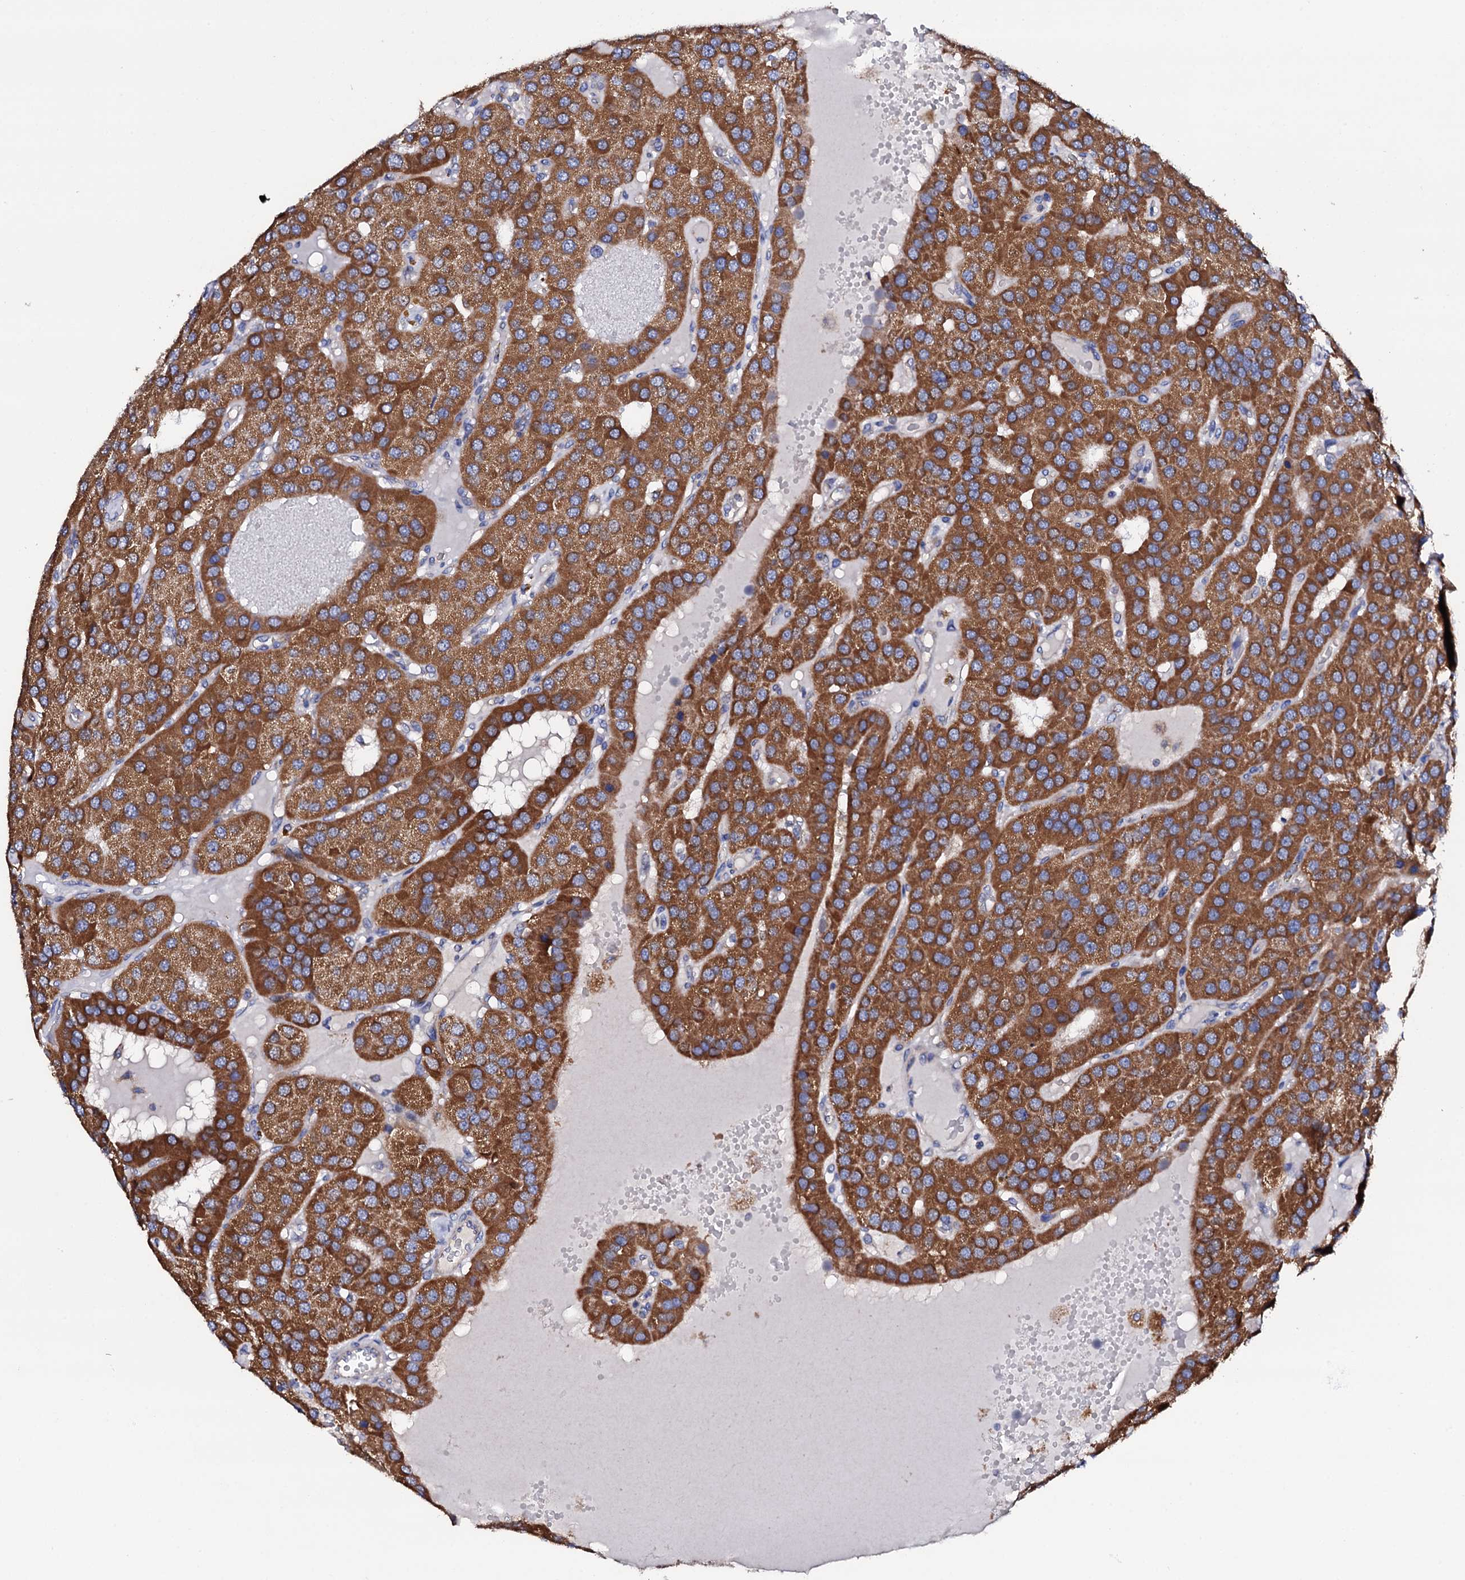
{"staining": {"intensity": "moderate", "quantity": ">75%", "location": "cytoplasmic/membranous"}, "tissue": "parathyroid gland", "cell_type": "Glandular cells", "image_type": "normal", "snomed": [{"axis": "morphology", "description": "Normal tissue, NOS"}, {"axis": "morphology", "description": "Adenoma, NOS"}, {"axis": "topography", "description": "Parathyroid gland"}], "caption": "Immunohistochemistry histopathology image of benign human parathyroid gland stained for a protein (brown), which displays medium levels of moderate cytoplasmic/membranous positivity in about >75% of glandular cells.", "gene": "TCAF2C", "patient": {"sex": "female", "age": 86}}